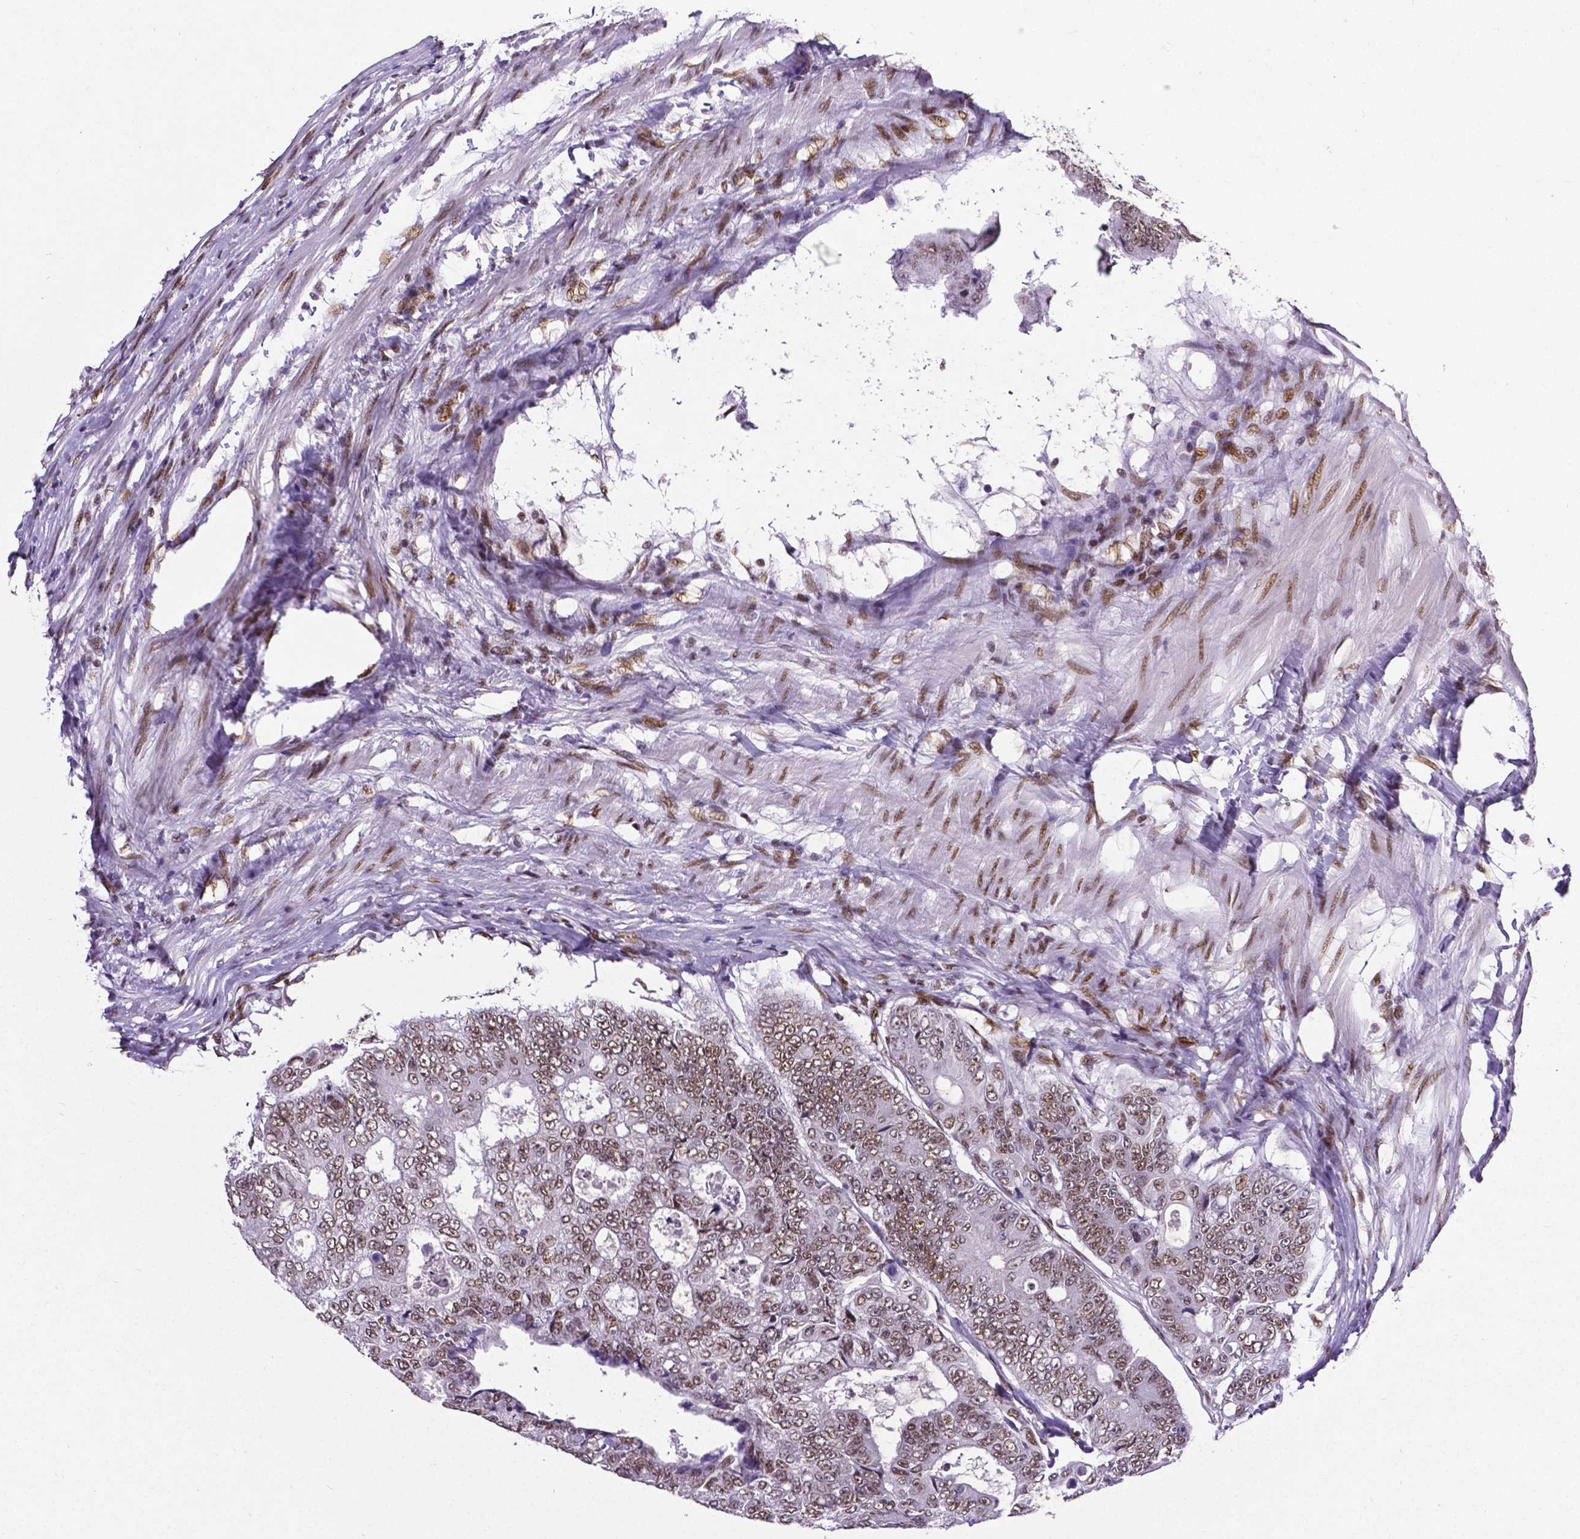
{"staining": {"intensity": "moderate", "quantity": ">75%", "location": "nuclear"}, "tissue": "colorectal cancer", "cell_type": "Tumor cells", "image_type": "cancer", "snomed": [{"axis": "morphology", "description": "Adenocarcinoma, NOS"}, {"axis": "topography", "description": "Colon"}], "caption": "Brown immunohistochemical staining in colorectal adenocarcinoma reveals moderate nuclear expression in approximately >75% of tumor cells.", "gene": "REST", "patient": {"sex": "female", "age": 48}}